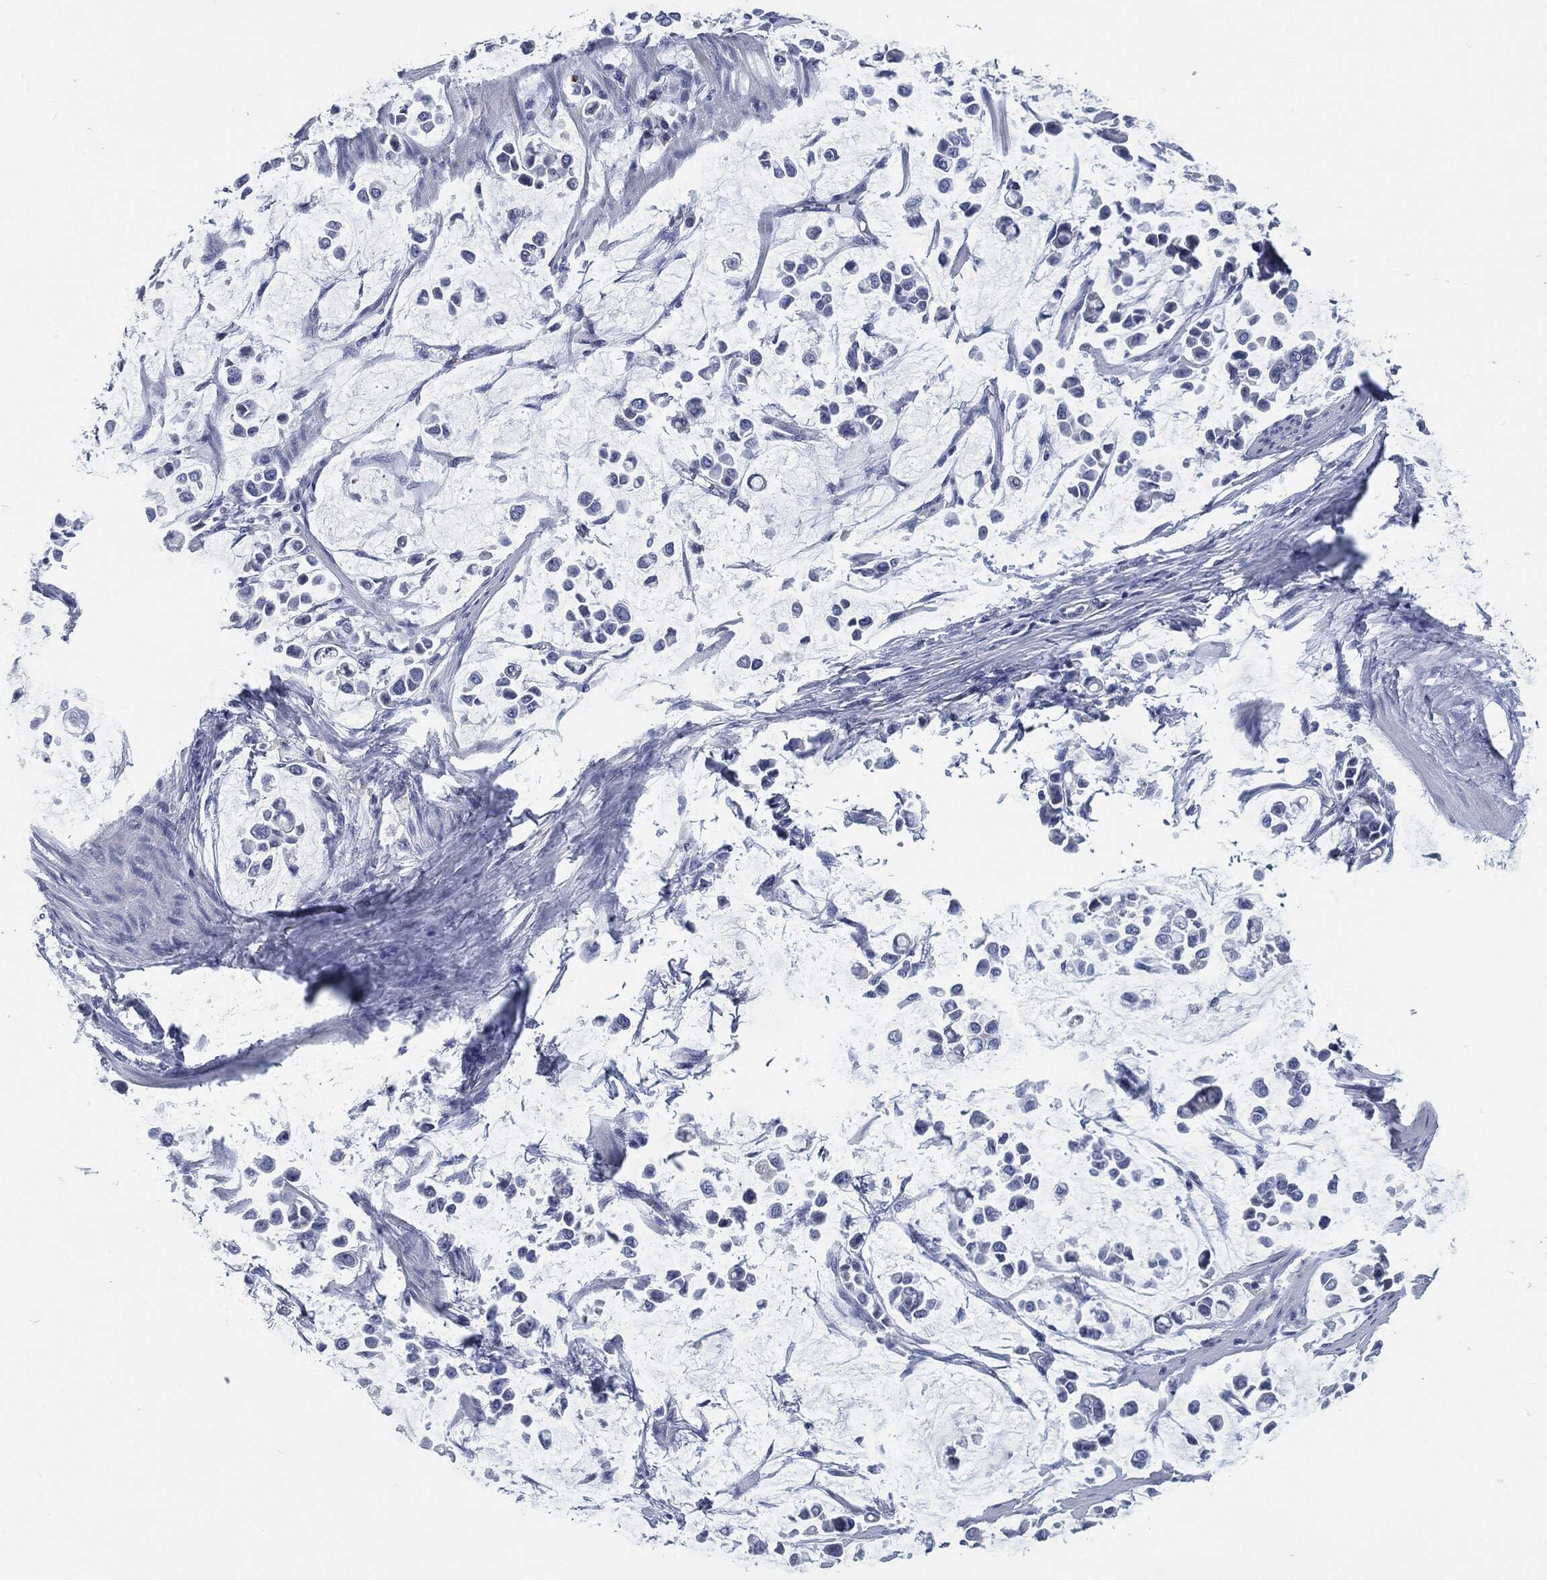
{"staining": {"intensity": "negative", "quantity": "none", "location": "none"}, "tissue": "stomach cancer", "cell_type": "Tumor cells", "image_type": "cancer", "snomed": [{"axis": "morphology", "description": "Adenocarcinoma, NOS"}, {"axis": "topography", "description": "Stomach"}], "caption": "Immunohistochemistry of adenocarcinoma (stomach) displays no positivity in tumor cells.", "gene": "CD27", "patient": {"sex": "male", "age": 82}}